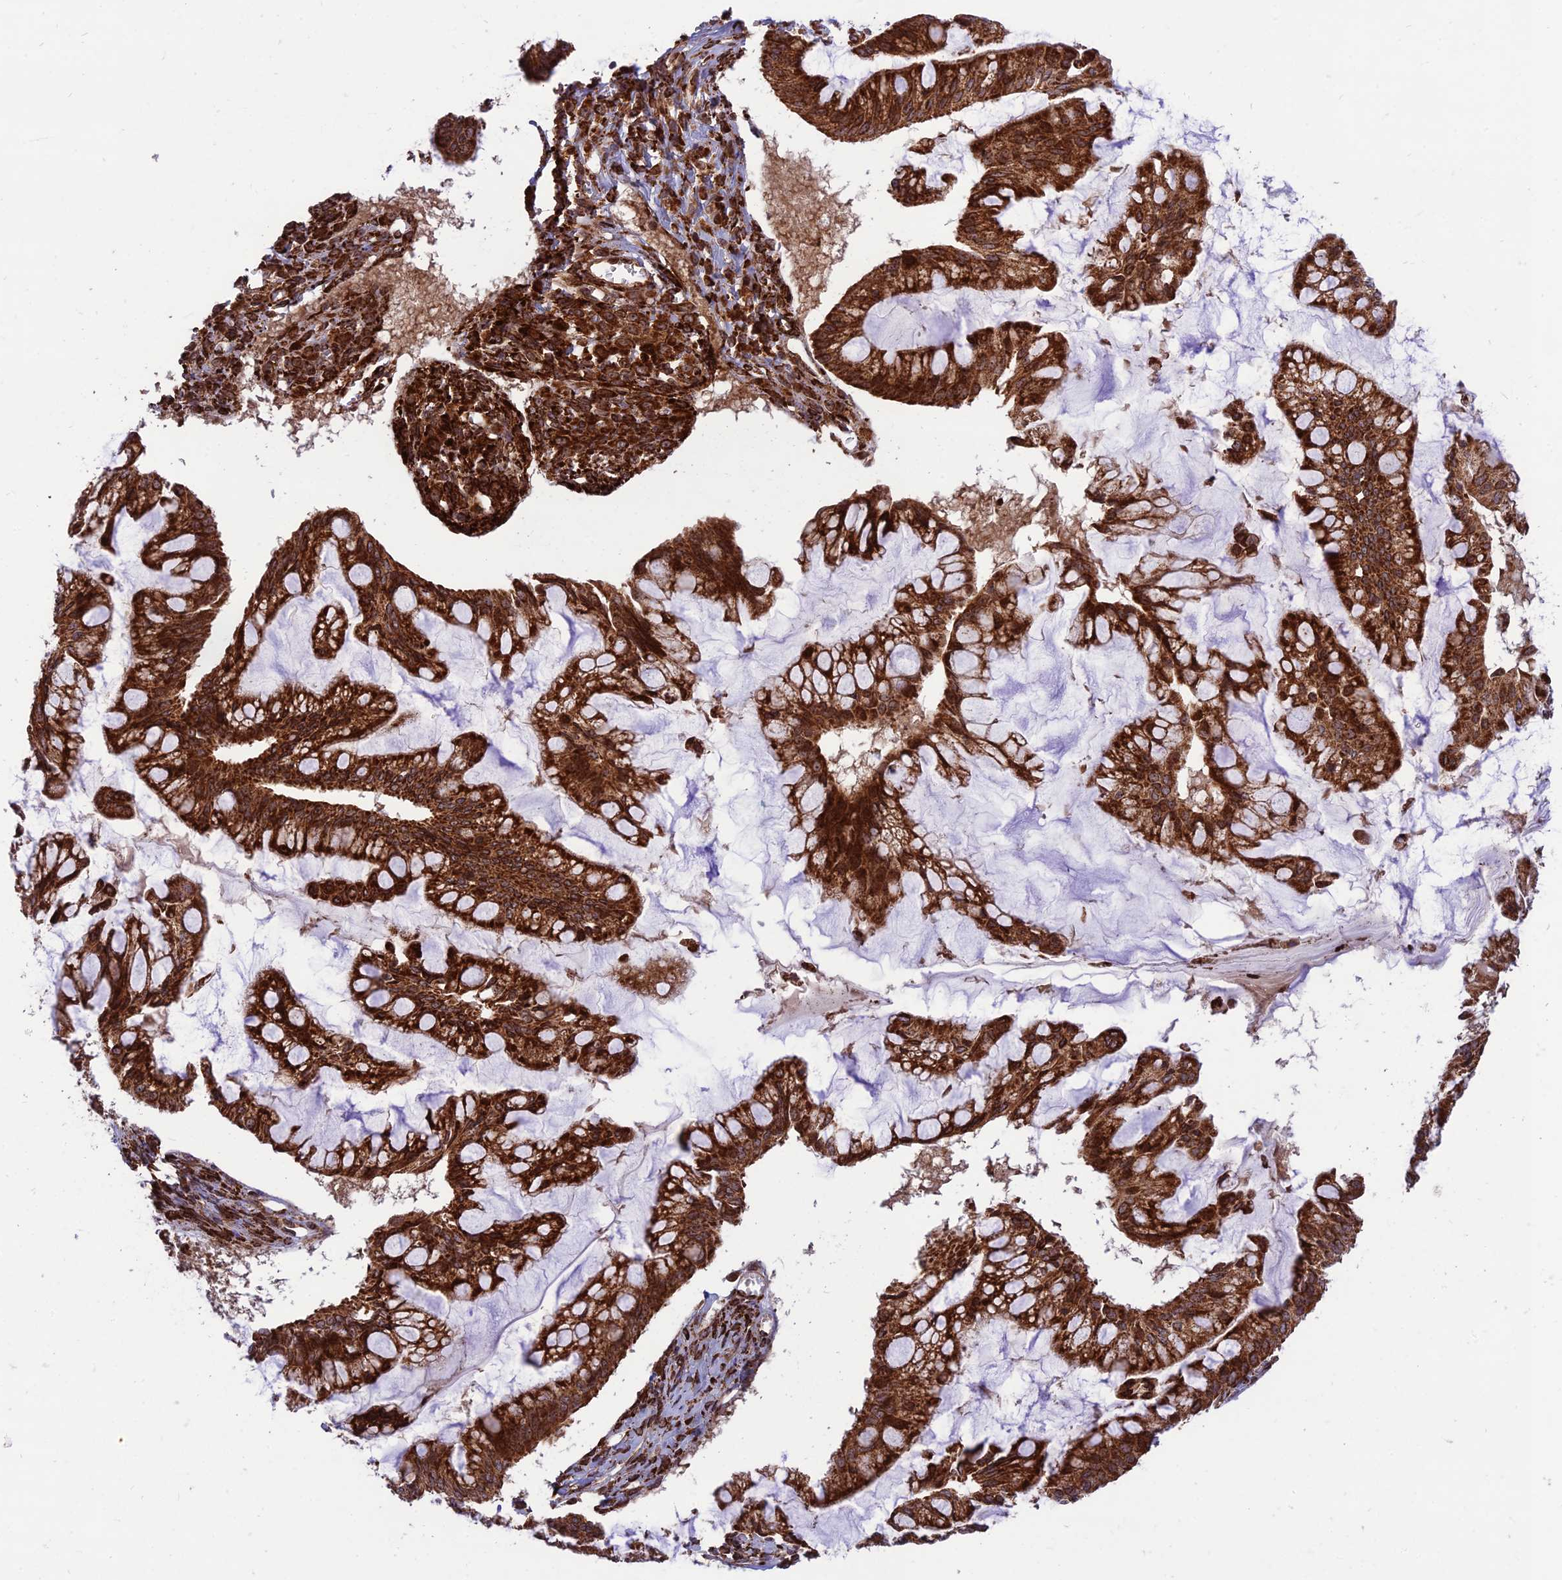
{"staining": {"intensity": "strong", "quantity": ">75%", "location": "cytoplasmic/membranous"}, "tissue": "ovarian cancer", "cell_type": "Tumor cells", "image_type": "cancer", "snomed": [{"axis": "morphology", "description": "Cystadenocarcinoma, mucinous, NOS"}, {"axis": "topography", "description": "Ovary"}], "caption": "Tumor cells exhibit strong cytoplasmic/membranous expression in approximately >75% of cells in ovarian cancer (mucinous cystadenocarcinoma). (DAB = brown stain, brightfield microscopy at high magnification).", "gene": "CRTAP", "patient": {"sex": "female", "age": 73}}